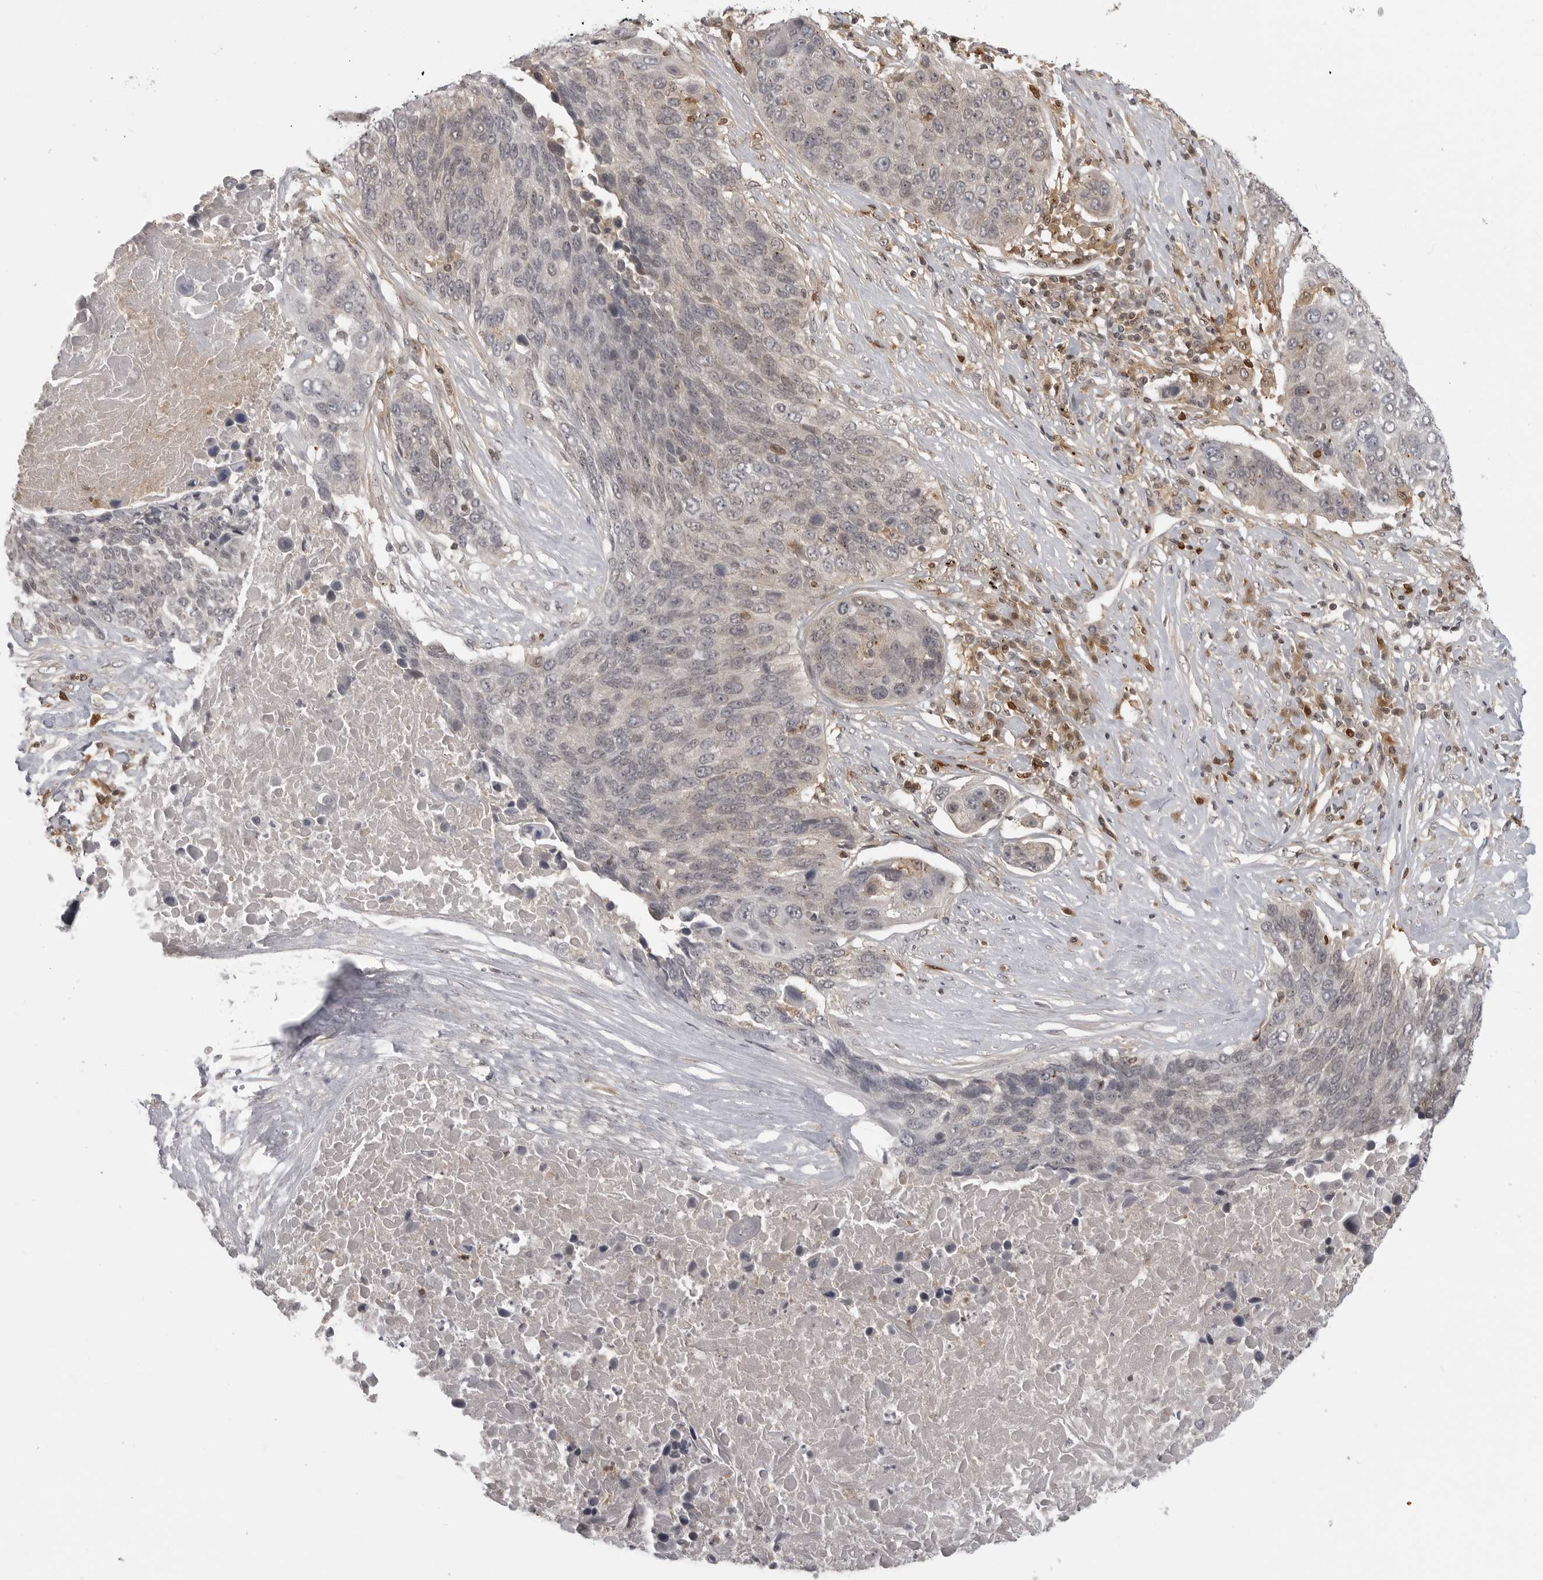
{"staining": {"intensity": "negative", "quantity": "none", "location": "none"}, "tissue": "lung cancer", "cell_type": "Tumor cells", "image_type": "cancer", "snomed": [{"axis": "morphology", "description": "Squamous cell carcinoma, NOS"}, {"axis": "topography", "description": "Lung"}], "caption": "Image shows no protein expression in tumor cells of lung squamous cell carcinoma tissue.", "gene": "CTIF", "patient": {"sex": "male", "age": 66}}